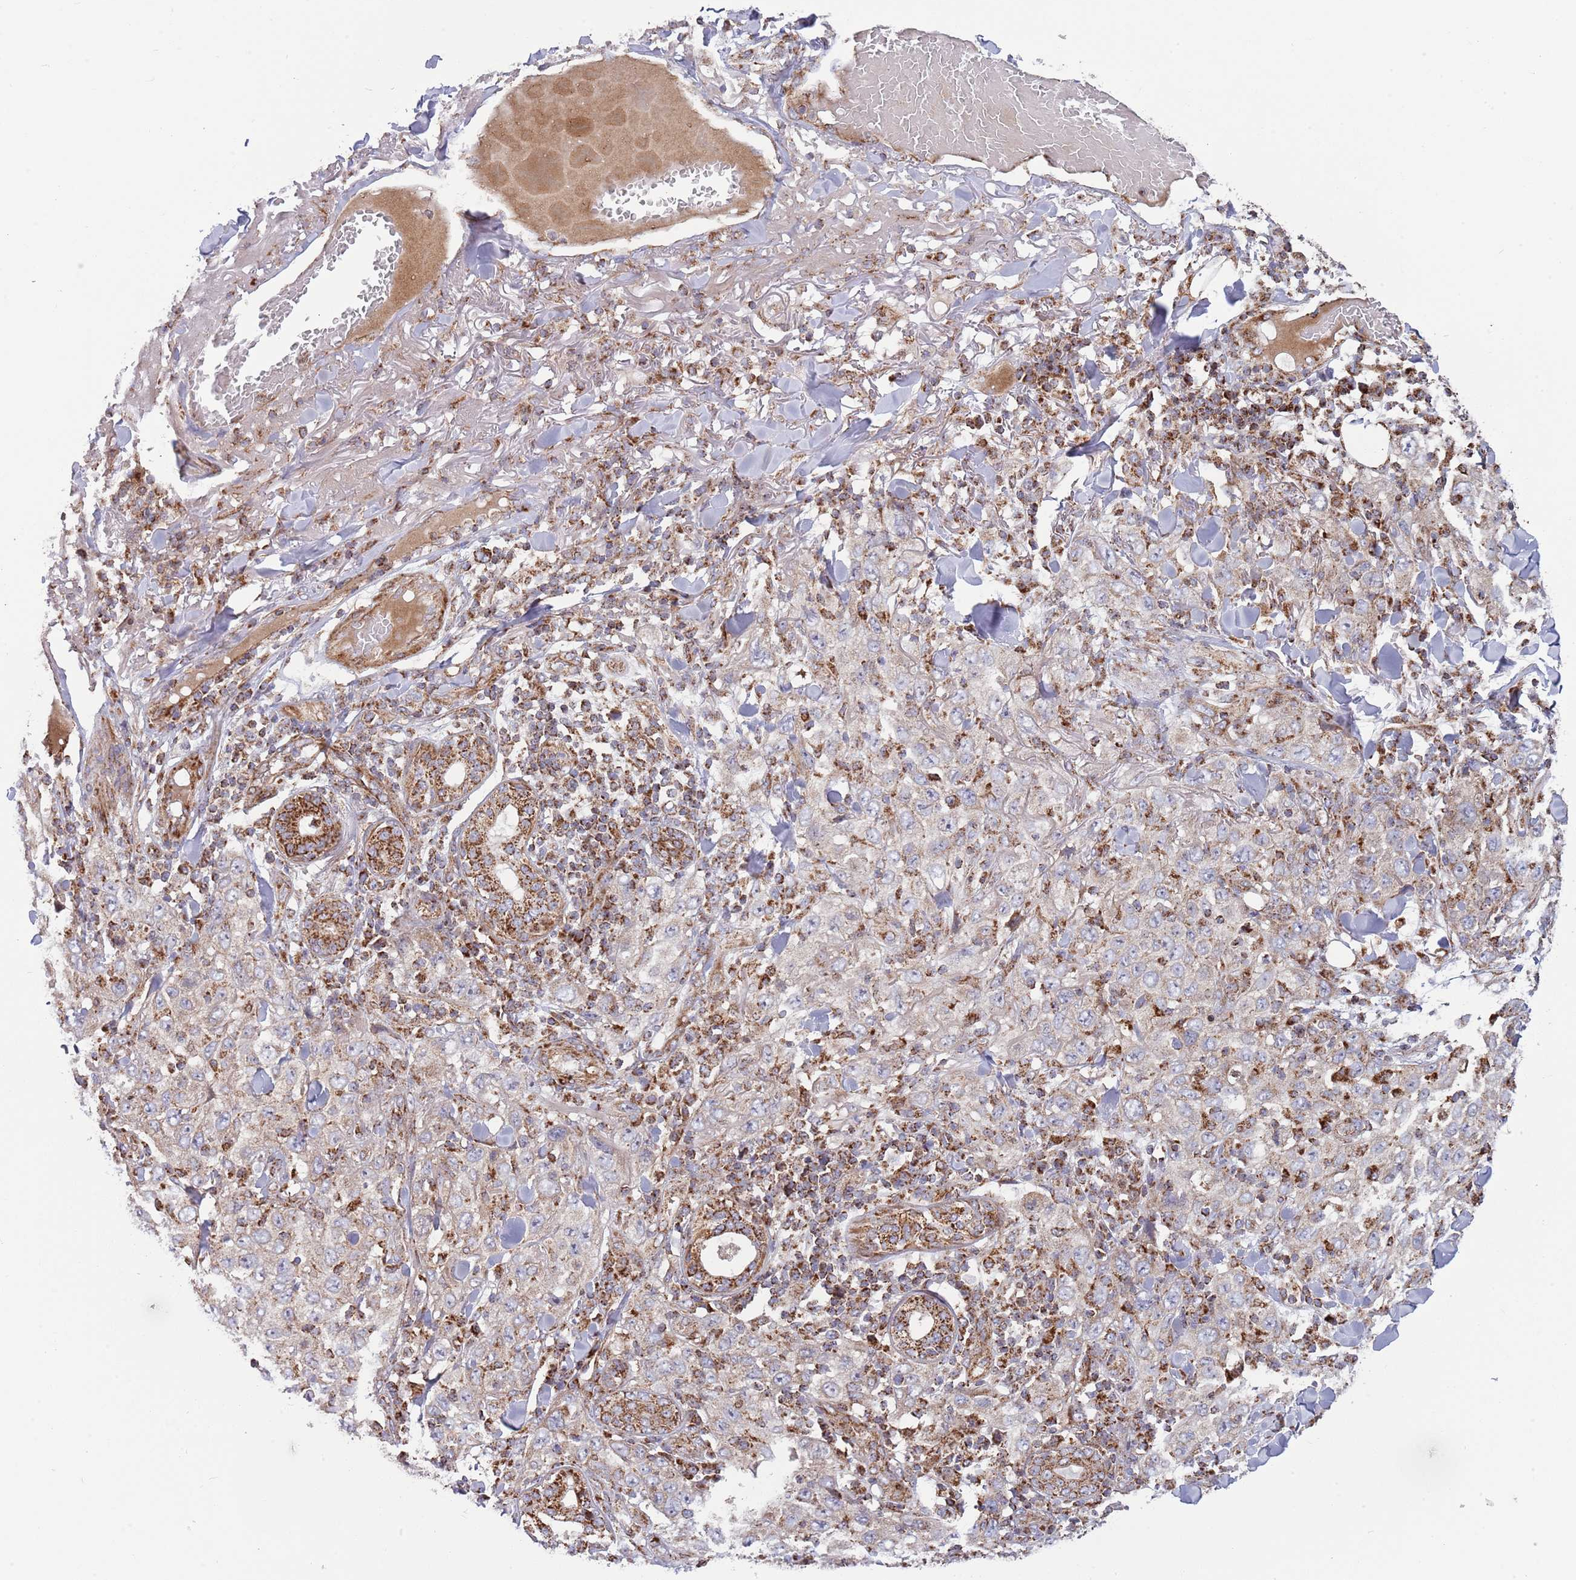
{"staining": {"intensity": "negative", "quantity": "none", "location": "none"}, "tissue": "skin cancer", "cell_type": "Tumor cells", "image_type": "cancer", "snomed": [{"axis": "morphology", "description": "Squamous cell carcinoma, NOS"}, {"axis": "topography", "description": "Skin"}], "caption": "Image shows no protein expression in tumor cells of squamous cell carcinoma (skin) tissue.", "gene": "ATP5PD", "patient": {"sex": "female", "age": 88}}